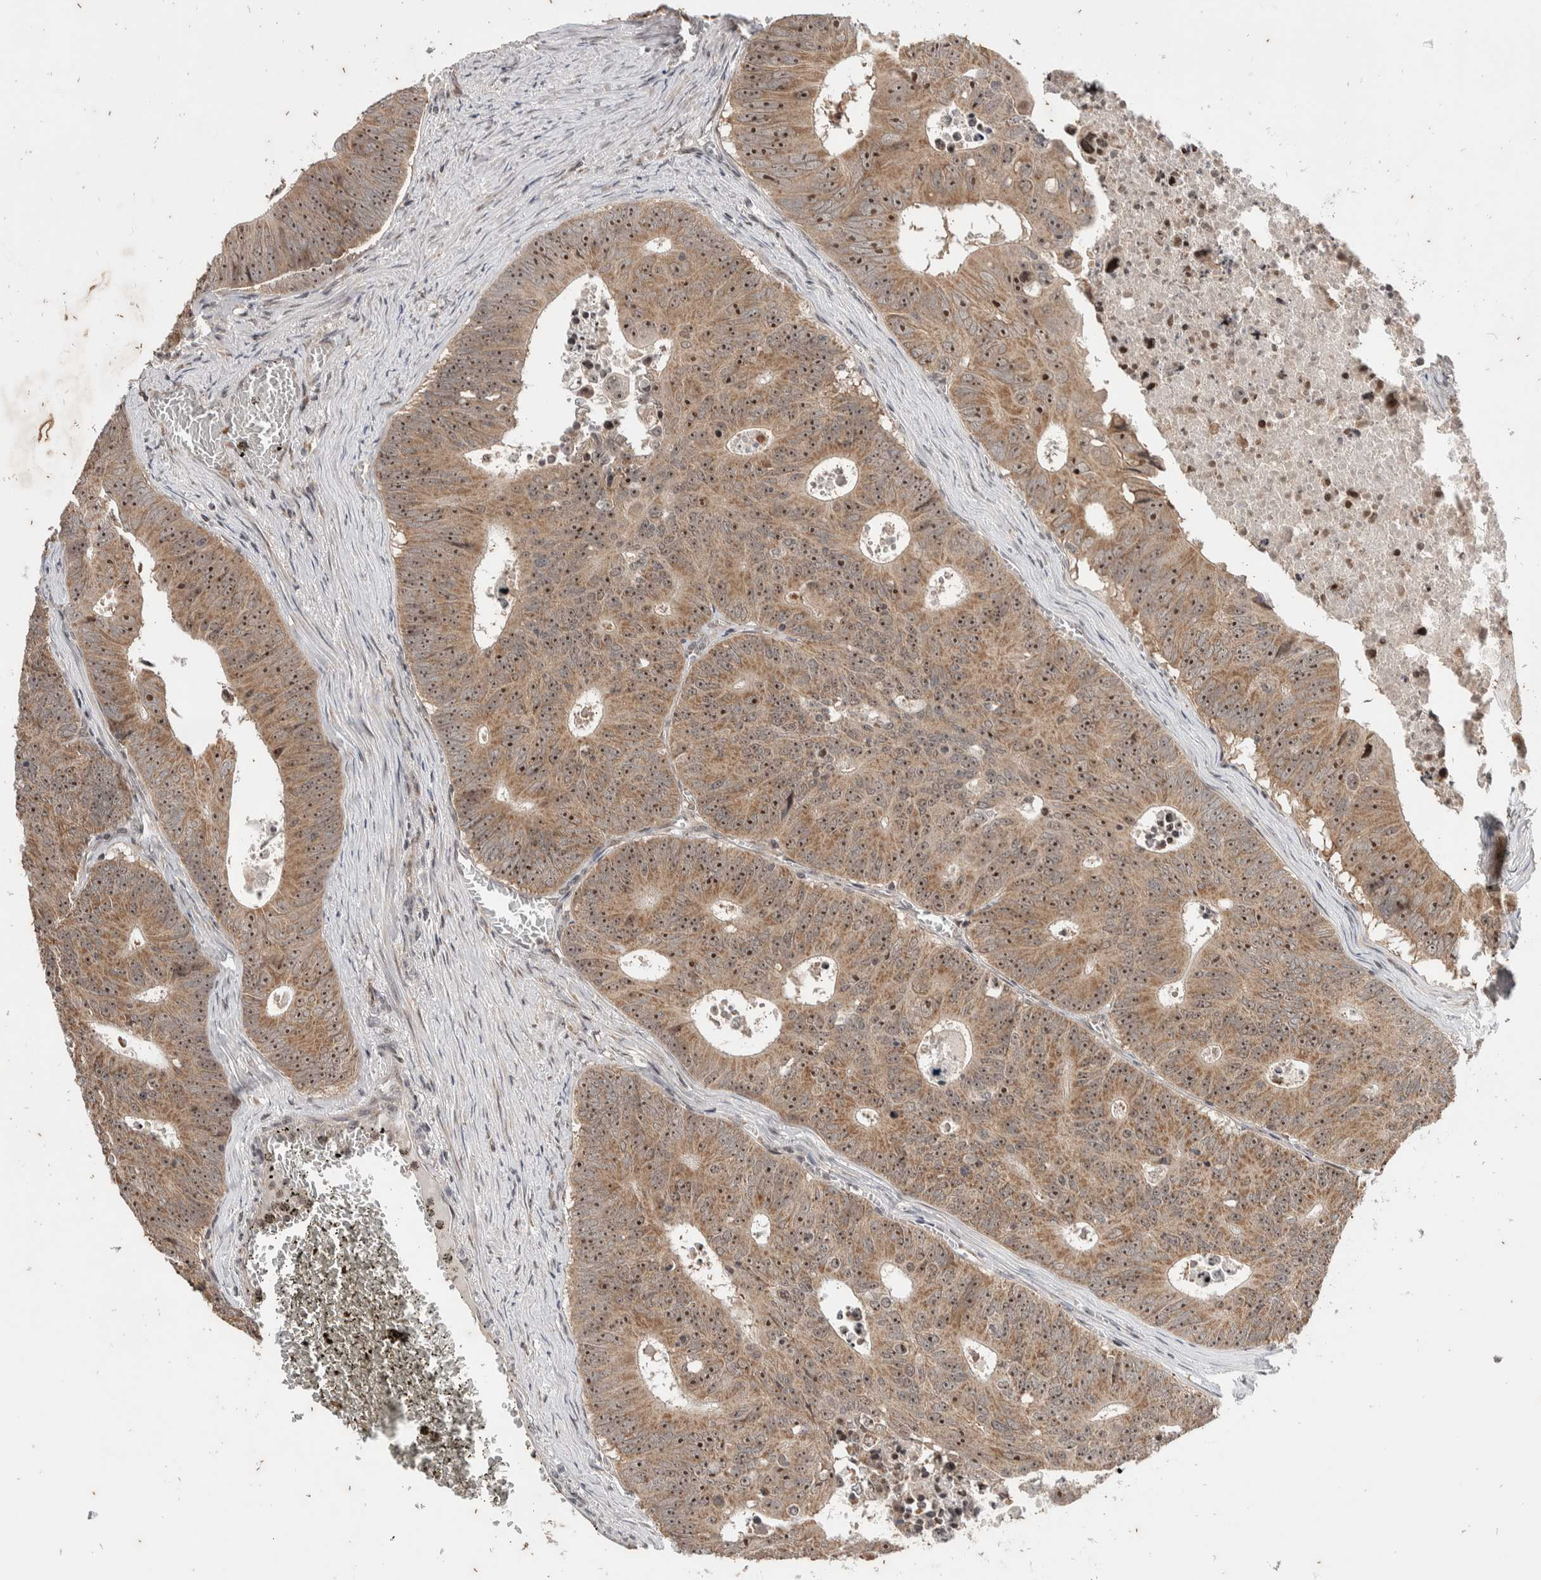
{"staining": {"intensity": "moderate", "quantity": ">75%", "location": "cytoplasmic/membranous,nuclear"}, "tissue": "colorectal cancer", "cell_type": "Tumor cells", "image_type": "cancer", "snomed": [{"axis": "morphology", "description": "Adenocarcinoma, NOS"}, {"axis": "topography", "description": "Colon"}], "caption": "Tumor cells demonstrate moderate cytoplasmic/membranous and nuclear positivity in about >75% of cells in colorectal adenocarcinoma. (brown staining indicates protein expression, while blue staining denotes nuclei).", "gene": "ATXN7L1", "patient": {"sex": "male", "age": 87}}